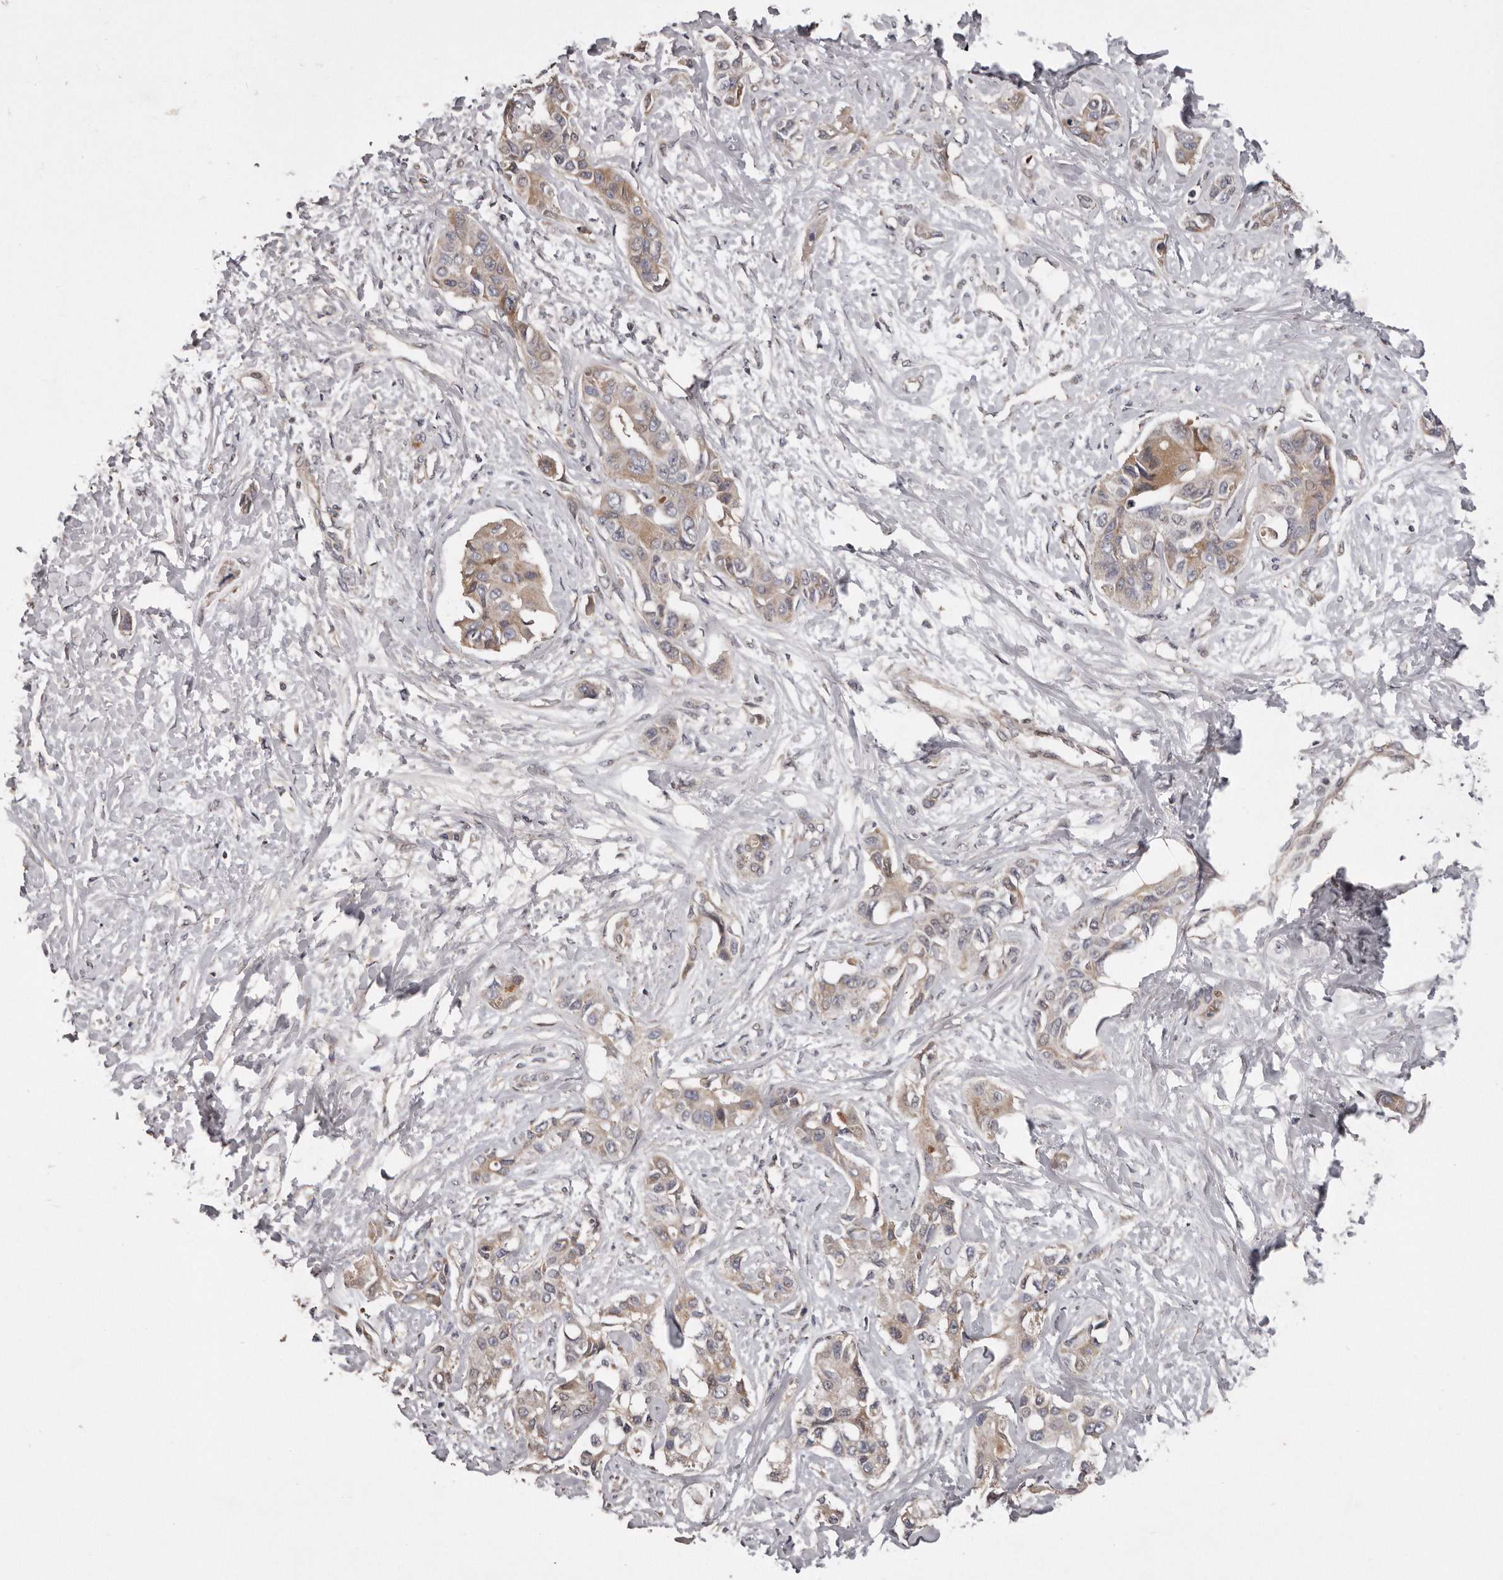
{"staining": {"intensity": "moderate", "quantity": "25%-75%", "location": "cytoplasmic/membranous"}, "tissue": "liver cancer", "cell_type": "Tumor cells", "image_type": "cancer", "snomed": [{"axis": "morphology", "description": "Cholangiocarcinoma"}, {"axis": "topography", "description": "Liver"}], "caption": "Tumor cells display moderate cytoplasmic/membranous staining in approximately 25%-75% of cells in liver cholangiocarcinoma.", "gene": "ARMCX1", "patient": {"sex": "male", "age": 59}}